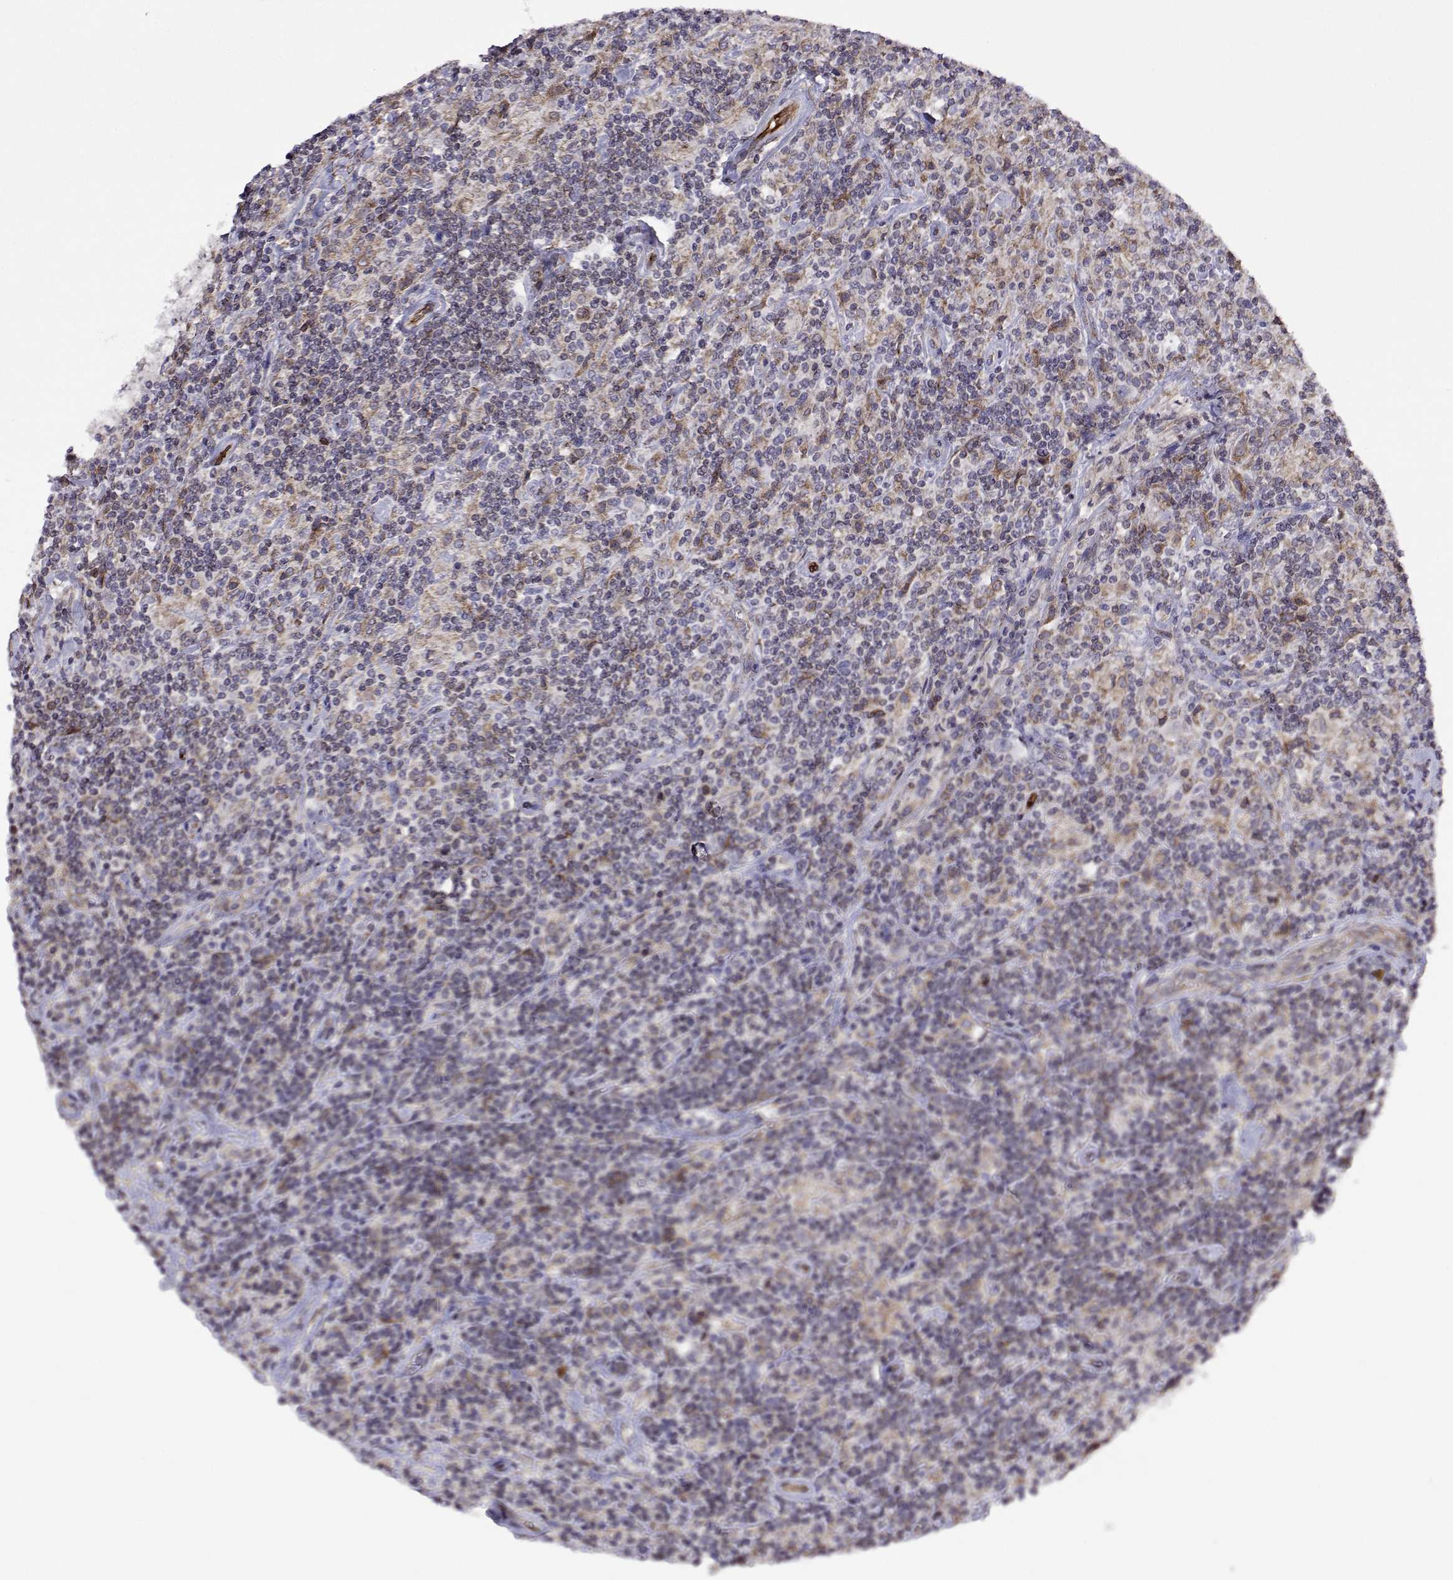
{"staining": {"intensity": "negative", "quantity": "none", "location": "none"}, "tissue": "lymphoma", "cell_type": "Tumor cells", "image_type": "cancer", "snomed": [{"axis": "morphology", "description": "Hodgkin's disease, NOS"}, {"axis": "topography", "description": "Lymph node"}], "caption": "This is an immunohistochemistry (IHC) photomicrograph of lymphoma. There is no staining in tumor cells.", "gene": "PGRMC2", "patient": {"sex": "male", "age": 70}}